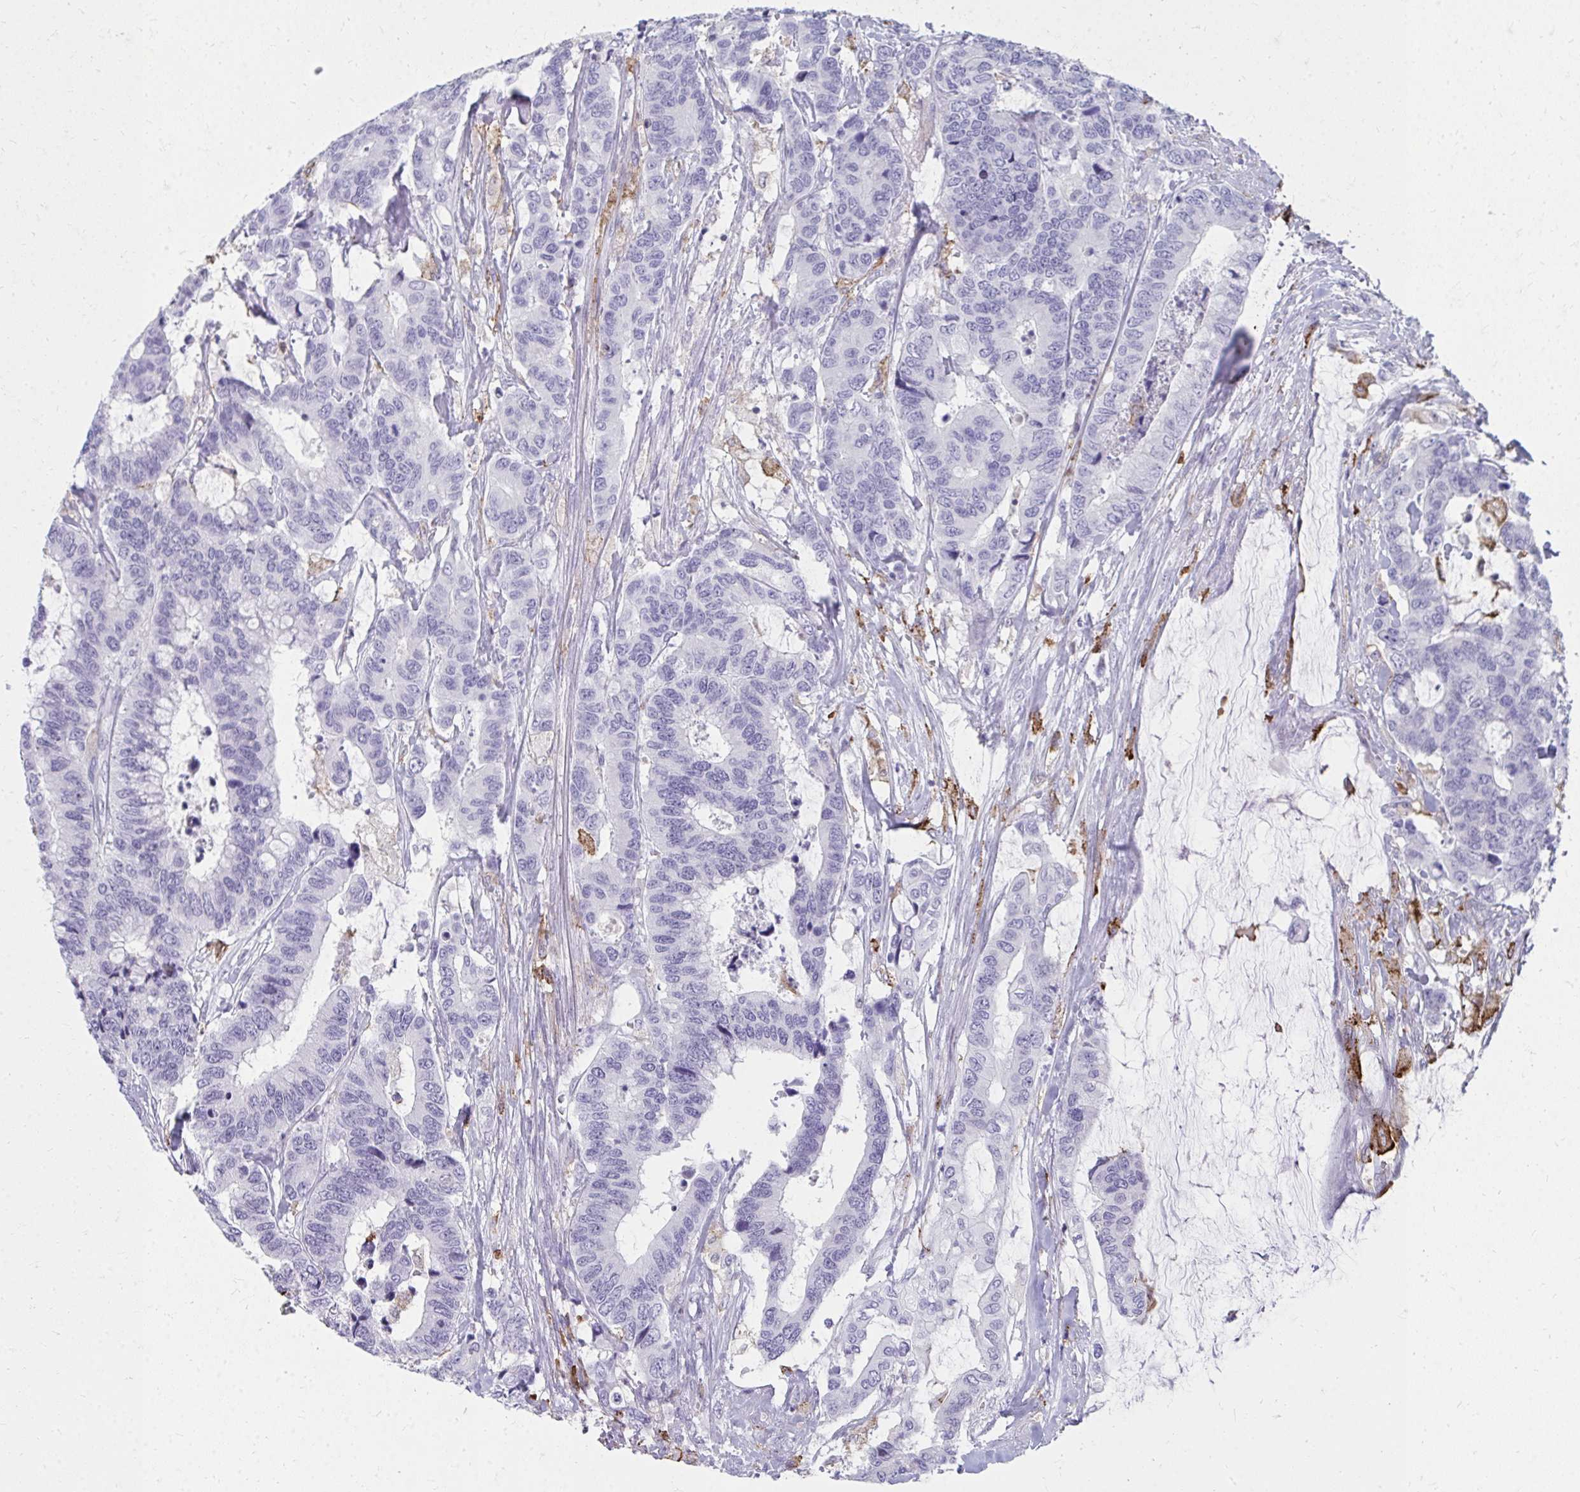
{"staining": {"intensity": "negative", "quantity": "none", "location": "none"}, "tissue": "colorectal cancer", "cell_type": "Tumor cells", "image_type": "cancer", "snomed": [{"axis": "morphology", "description": "Adenocarcinoma, NOS"}, {"axis": "topography", "description": "Rectum"}], "caption": "High power microscopy image of an immunohistochemistry image of colorectal adenocarcinoma, revealing no significant positivity in tumor cells.", "gene": "CD163", "patient": {"sex": "female", "age": 59}}